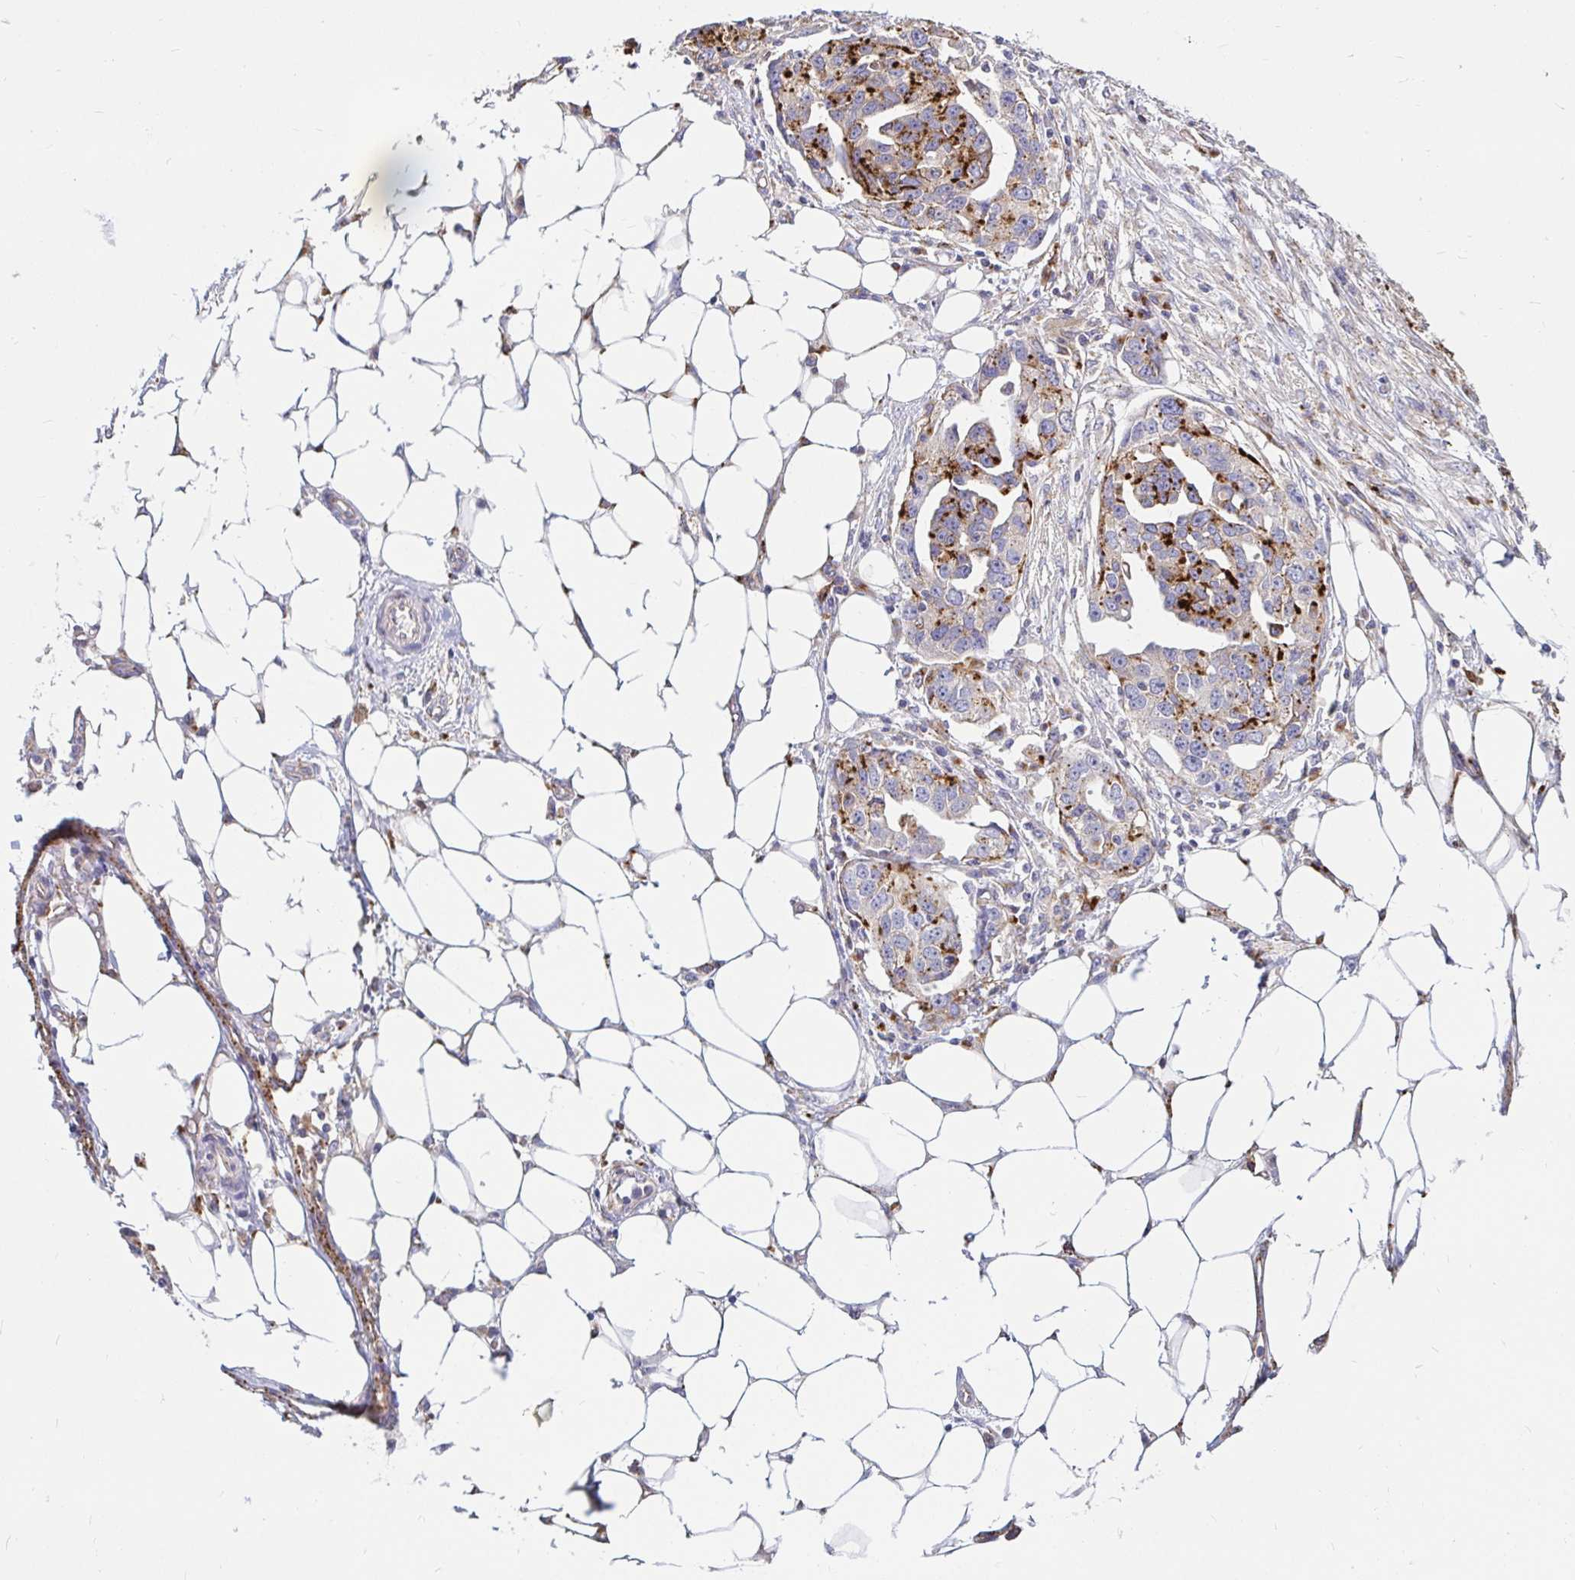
{"staining": {"intensity": "strong", "quantity": "25%-75%", "location": "cytoplasmic/membranous"}, "tissue": "ovarian cancer", "cell_type": "Tumor cells", "image_type": "cancer", "snomed": [{"axis": "morphology", "description": "Carcinoma, endometroid"}, {"axis": "morphology", "description": "Cystadenocarcinoma, serous, NOS"}, {"axis": "topography", "description": "Ovary"}], "caption": "Ovarian serous cystadenocarcinoma stained with immunohistochemistry displays strong cytoplasmic/membranous expression in approximately 25%-75% of tumor cells.", "gene": "FUCA1", "patient": {"sex": "female", "age": 45}}